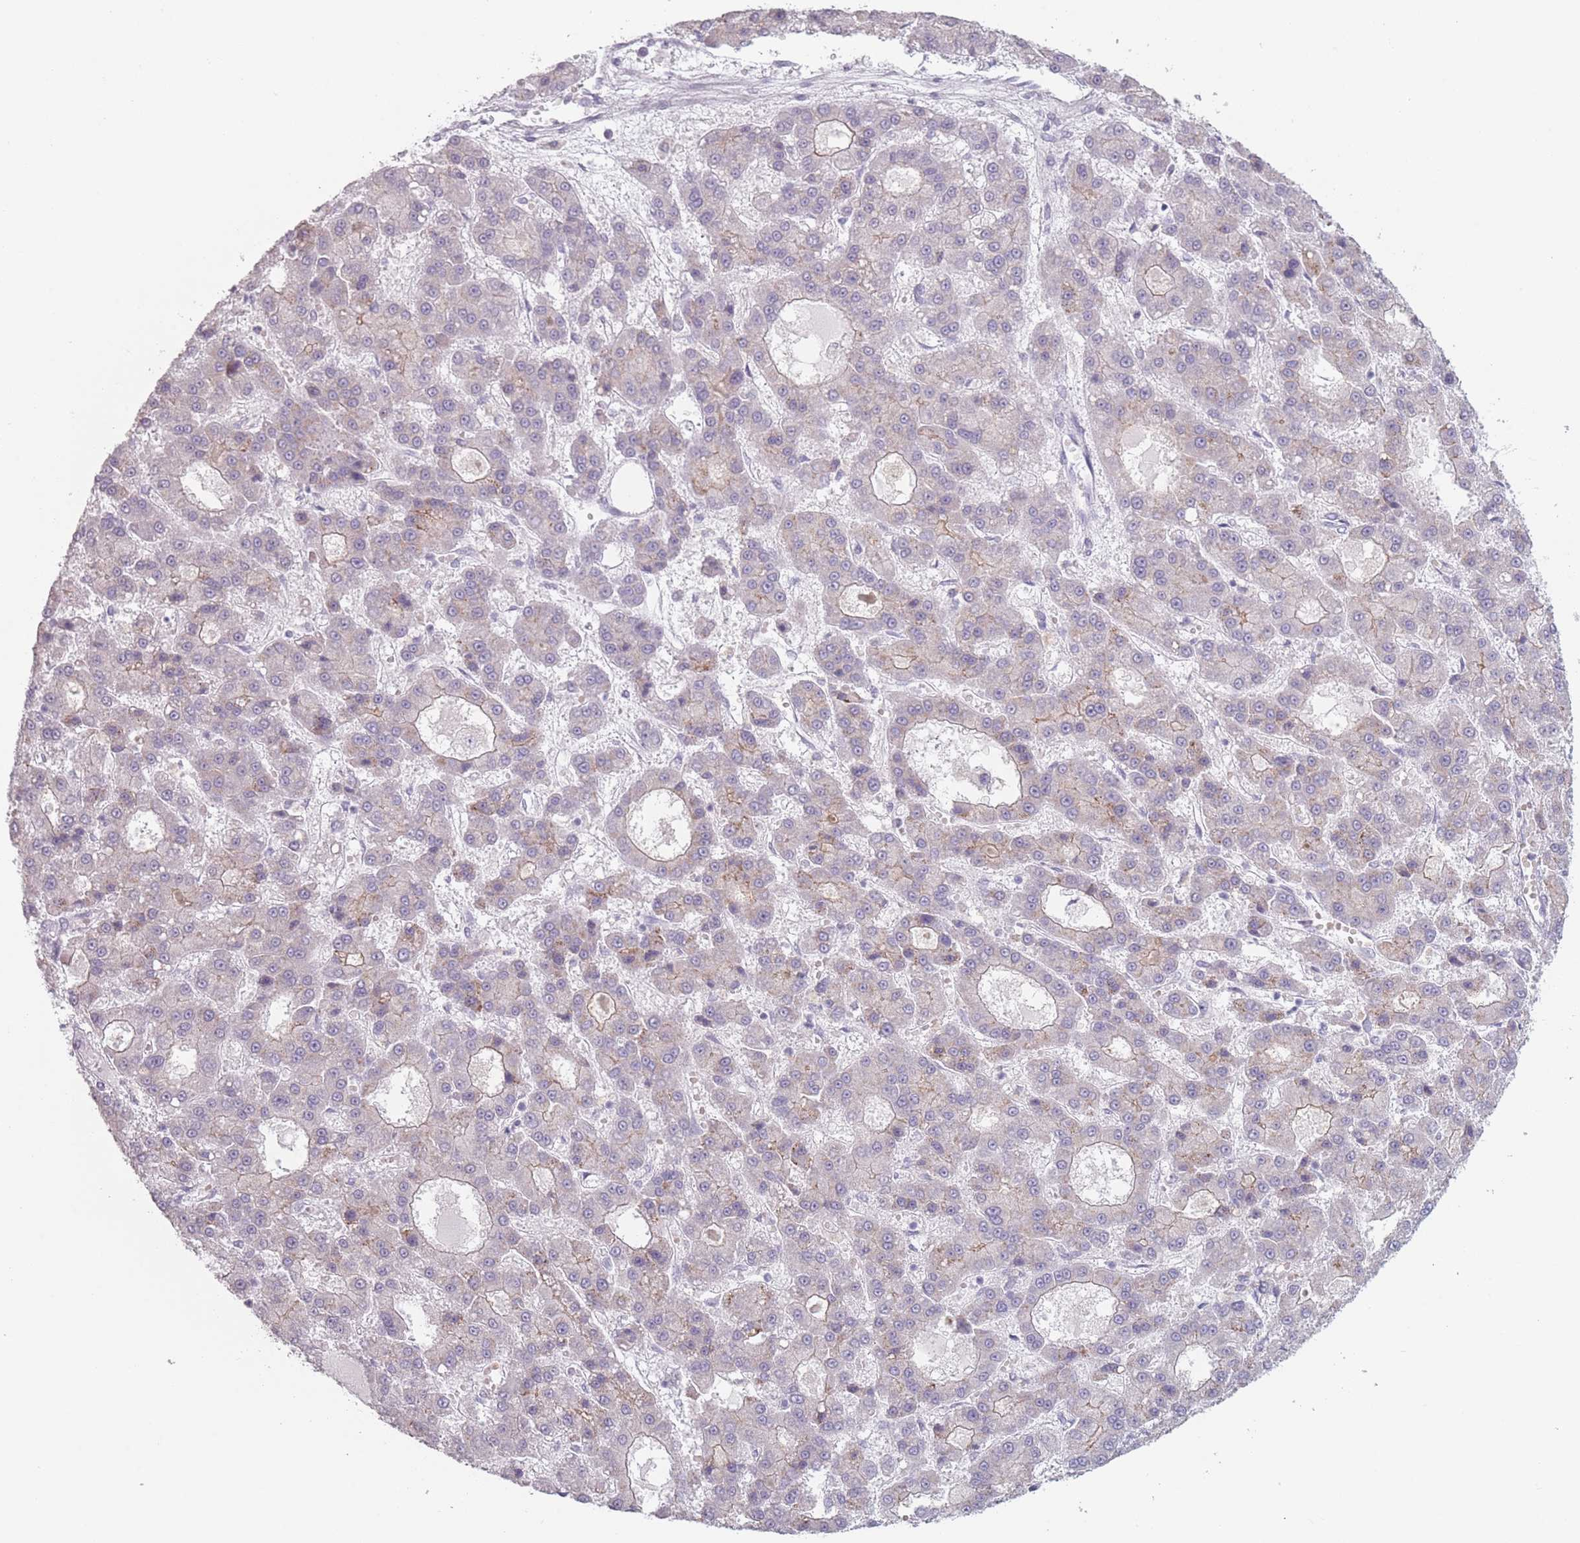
{"staining": {"intensity": "weak", "quantity": "<25%", "location": "cytoplasmic/membranous"}, "tissue": "liver cancer", "cell_type": "Tumor cells", "image_type": "cancer", "snomed": [{"axis": "morphology", "description": "Carcinoma, Hepatocellular, NOS"}, {"axis": "topography", "description": "Liver"}], "caption": "Immunohistochemistry (IHC) image of human liver hepatocellular carcinoma stained for a protein (brown), which demonstrates no expression in tumor cells. (DAB IHC, high magnification).", "gene": "RASL10B", "patient": {"sex": "male", "age": 70}}